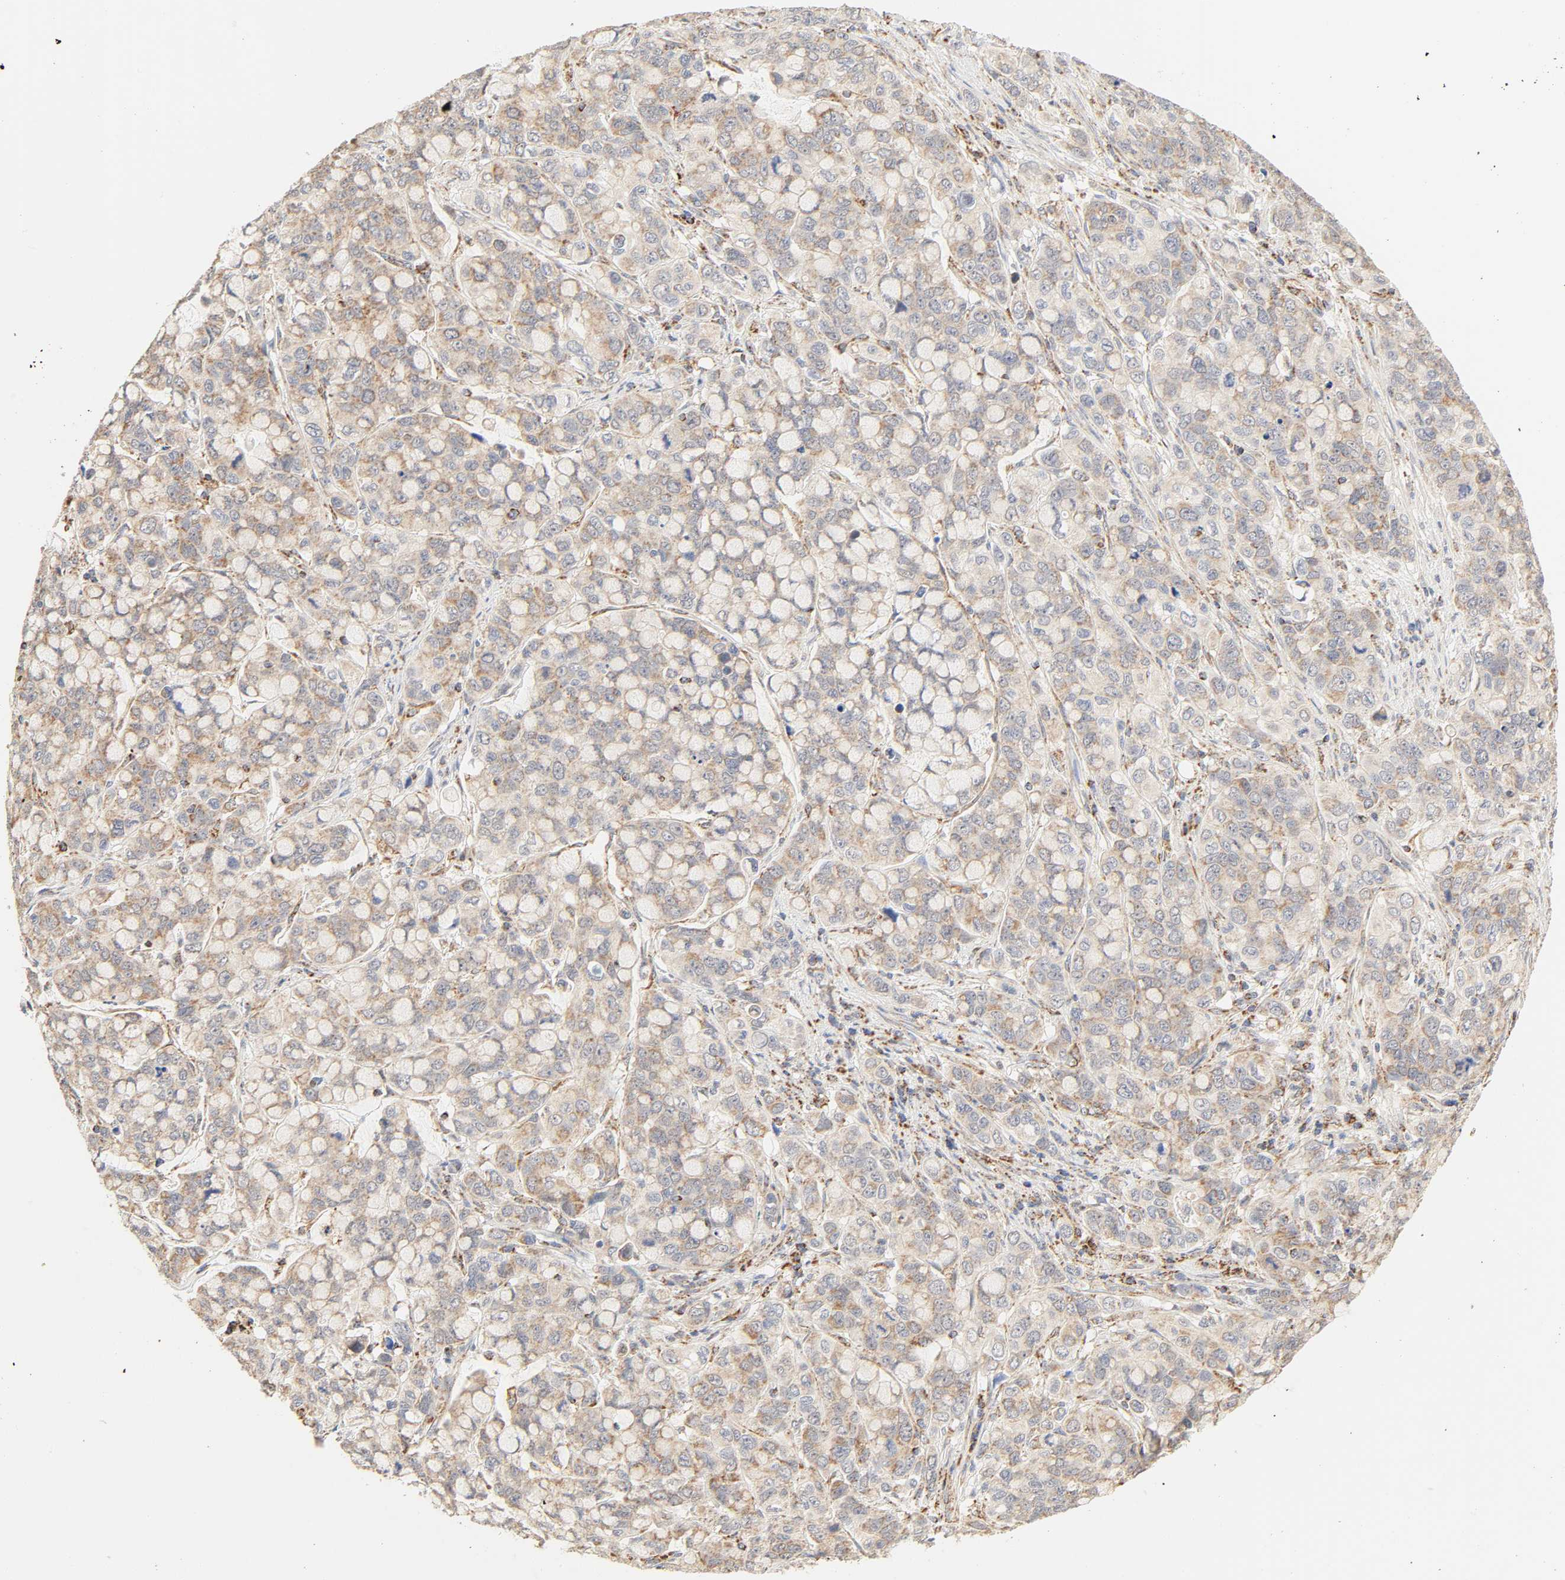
{"staining": {"intensity": "weak", "quantity": ">75%", "location": "cytoplasmic/membranous"}, "tissue": "stomach cancer", "cell_type": "Tumor cells", "image_type": "cancer", "snomed": [{"axis": "morphology", "description": "Adenocarcinoma, NOS"}, {"axis": "topography", "description": "Stomach, lower"}], "caption": "Immunohistochemical staining of stomach cancer exhibits low levels of weak cytoplasmic/membranous expression in approximately >75% of tumor cells.", "gene": "ZMAT5", "patient": {"sex": "male", "age": 84}}